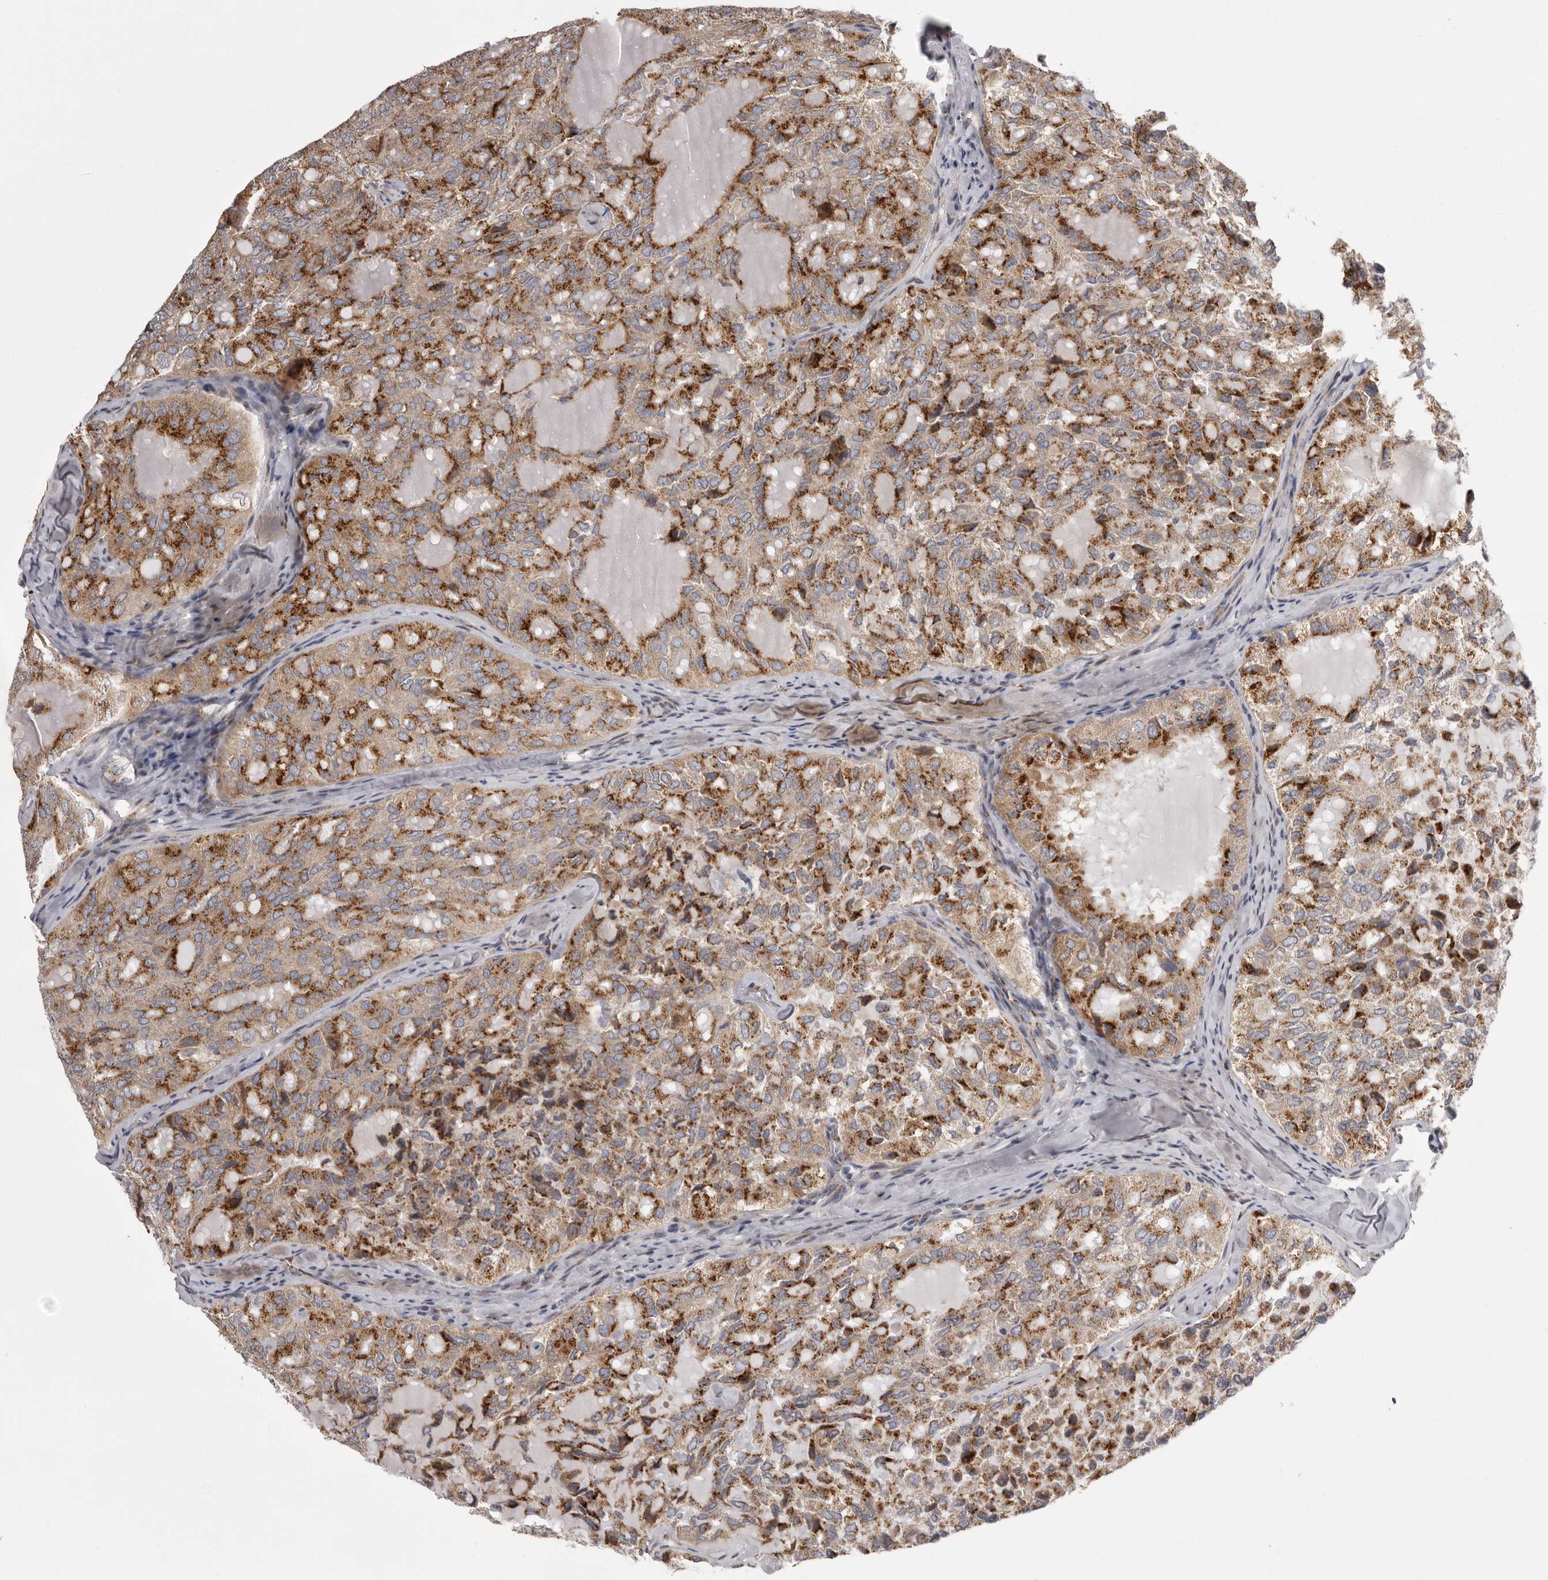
{"staining": {"intensity": "moderate", "quantity": ">75%", "location": "cytoplasmic/membranous"}, "tissue": "thyroid cancer", "cell_type": "Tumor cells", "image_type": "cancer", "snomed": [{"axis": "morphology", "description": "Follicular adenoma carcinoma, NOS"}, {"axis": "topography", "description": "Thyroid gland"}], "caption": "Immunohistochemistry (IHC) histopathology image of human thyroid cancer (follicular adenoma carcinoma) stained for a protein (brown), which demonstrates medium levels of moderate cytoplasmic/membranous positivity in about >75% of tumor cells.", "gene": "WDR47", "patient": {"sex": "male", "age": 75}}